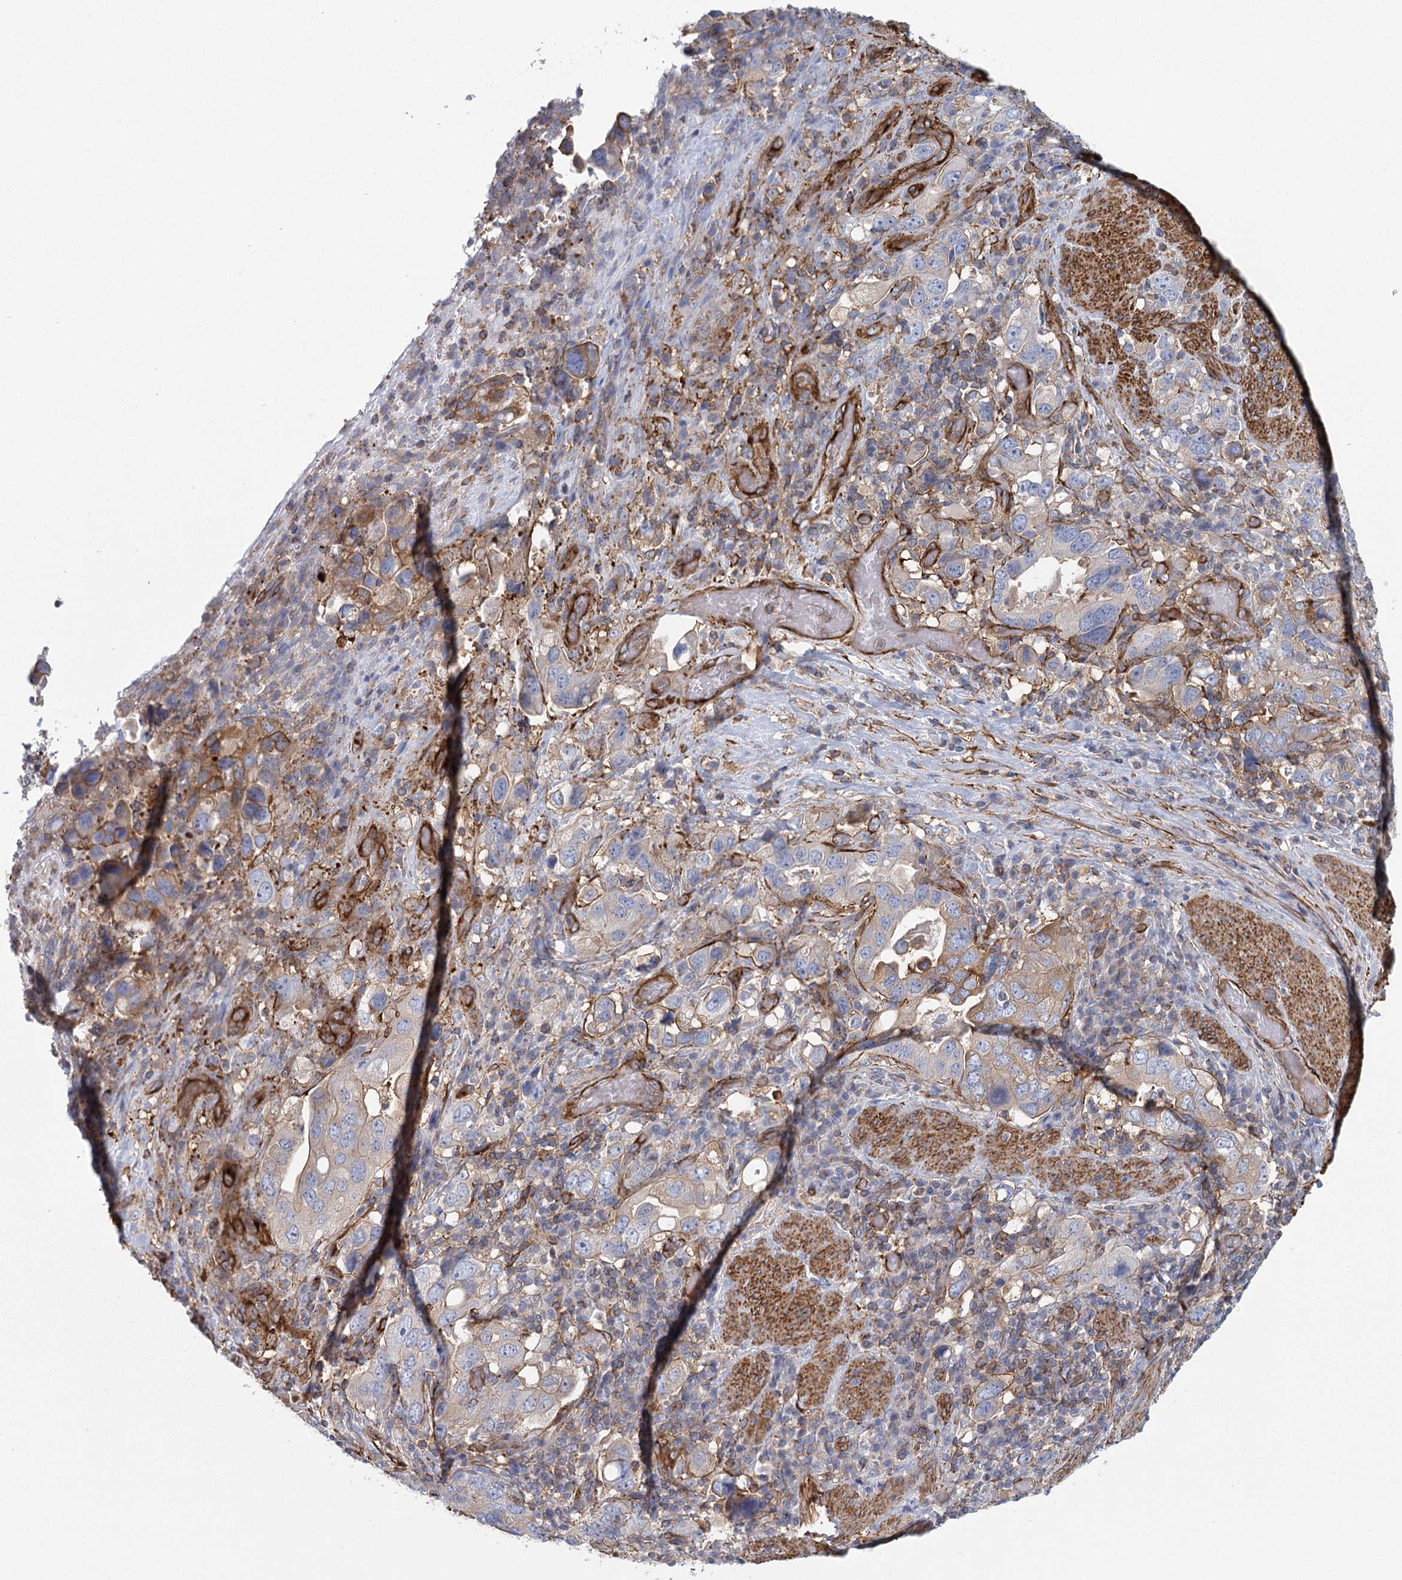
{"staining": {"intensity": "weak", "quantity": "<25%", "location": "cytoplasmic/membranous"}, "tissue": "stomach cancer", "cell_type": "Tumor cells", "image_type": "cancer", "snomed": [{"axis": "morphology", "description": "Adenocarcinoma, NOS"}, {"axis": "topography", "description": "Stomach, upper"}], "caption": "Immunohistochemistry micrograph of human adenocarcinoma (stomach) stained for a protein (brown), which displays no expression in tumor cells.", "gene": "IFT46", "patient": {"sex": "male", "age": 62}}